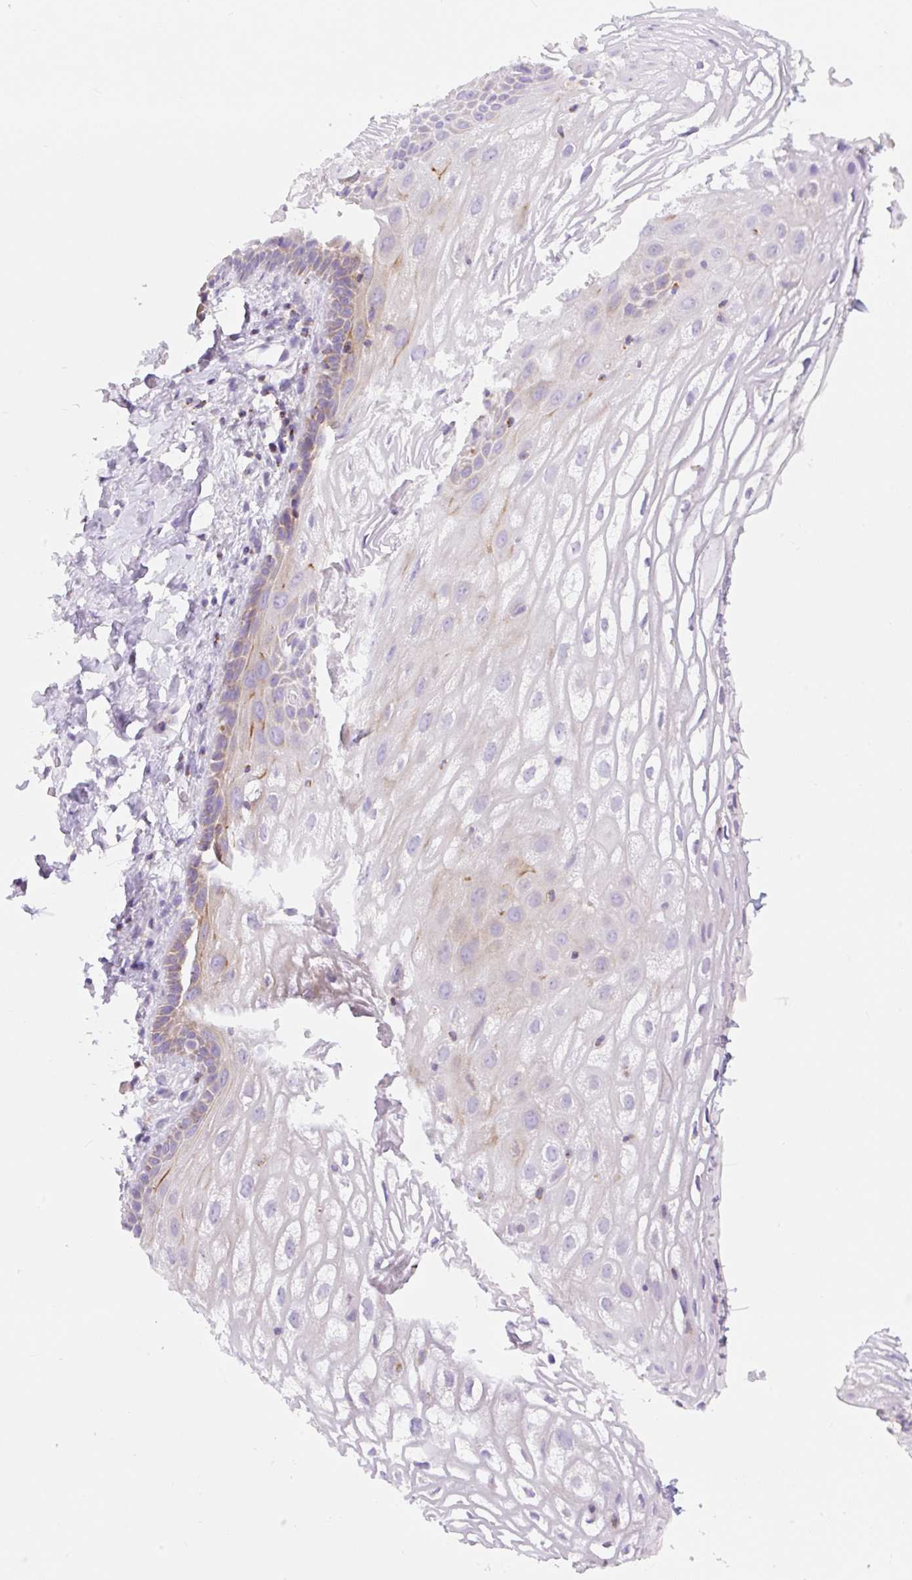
{"staining": {"intensity": "weak", "quantity": "<25%", "location": "cytoplasmic/membranous"}, "tissue": "vagina", "cell_type": "Squamous epithelial cells", "image_type": "normal", "snomed": [{"axis": "morphology", "description": "Normal tissue, NOS"}, {"axis": "morphology", "description": "Adenocarcinoma, NOS"}, {"axis": "topography", "description": "Rectum"}, {"axis": "topography", "description": "Vagina"}, {"axis": "topography", "description": "Peripheral nerve tissue"}], "caption": "Human vagina stained for a protein using immunohistochemistry (IHC) exhibits no staining in squamous epithelial cells.", "gene": "FOCAD", "patient": {"sex": "female", "age": 71}}